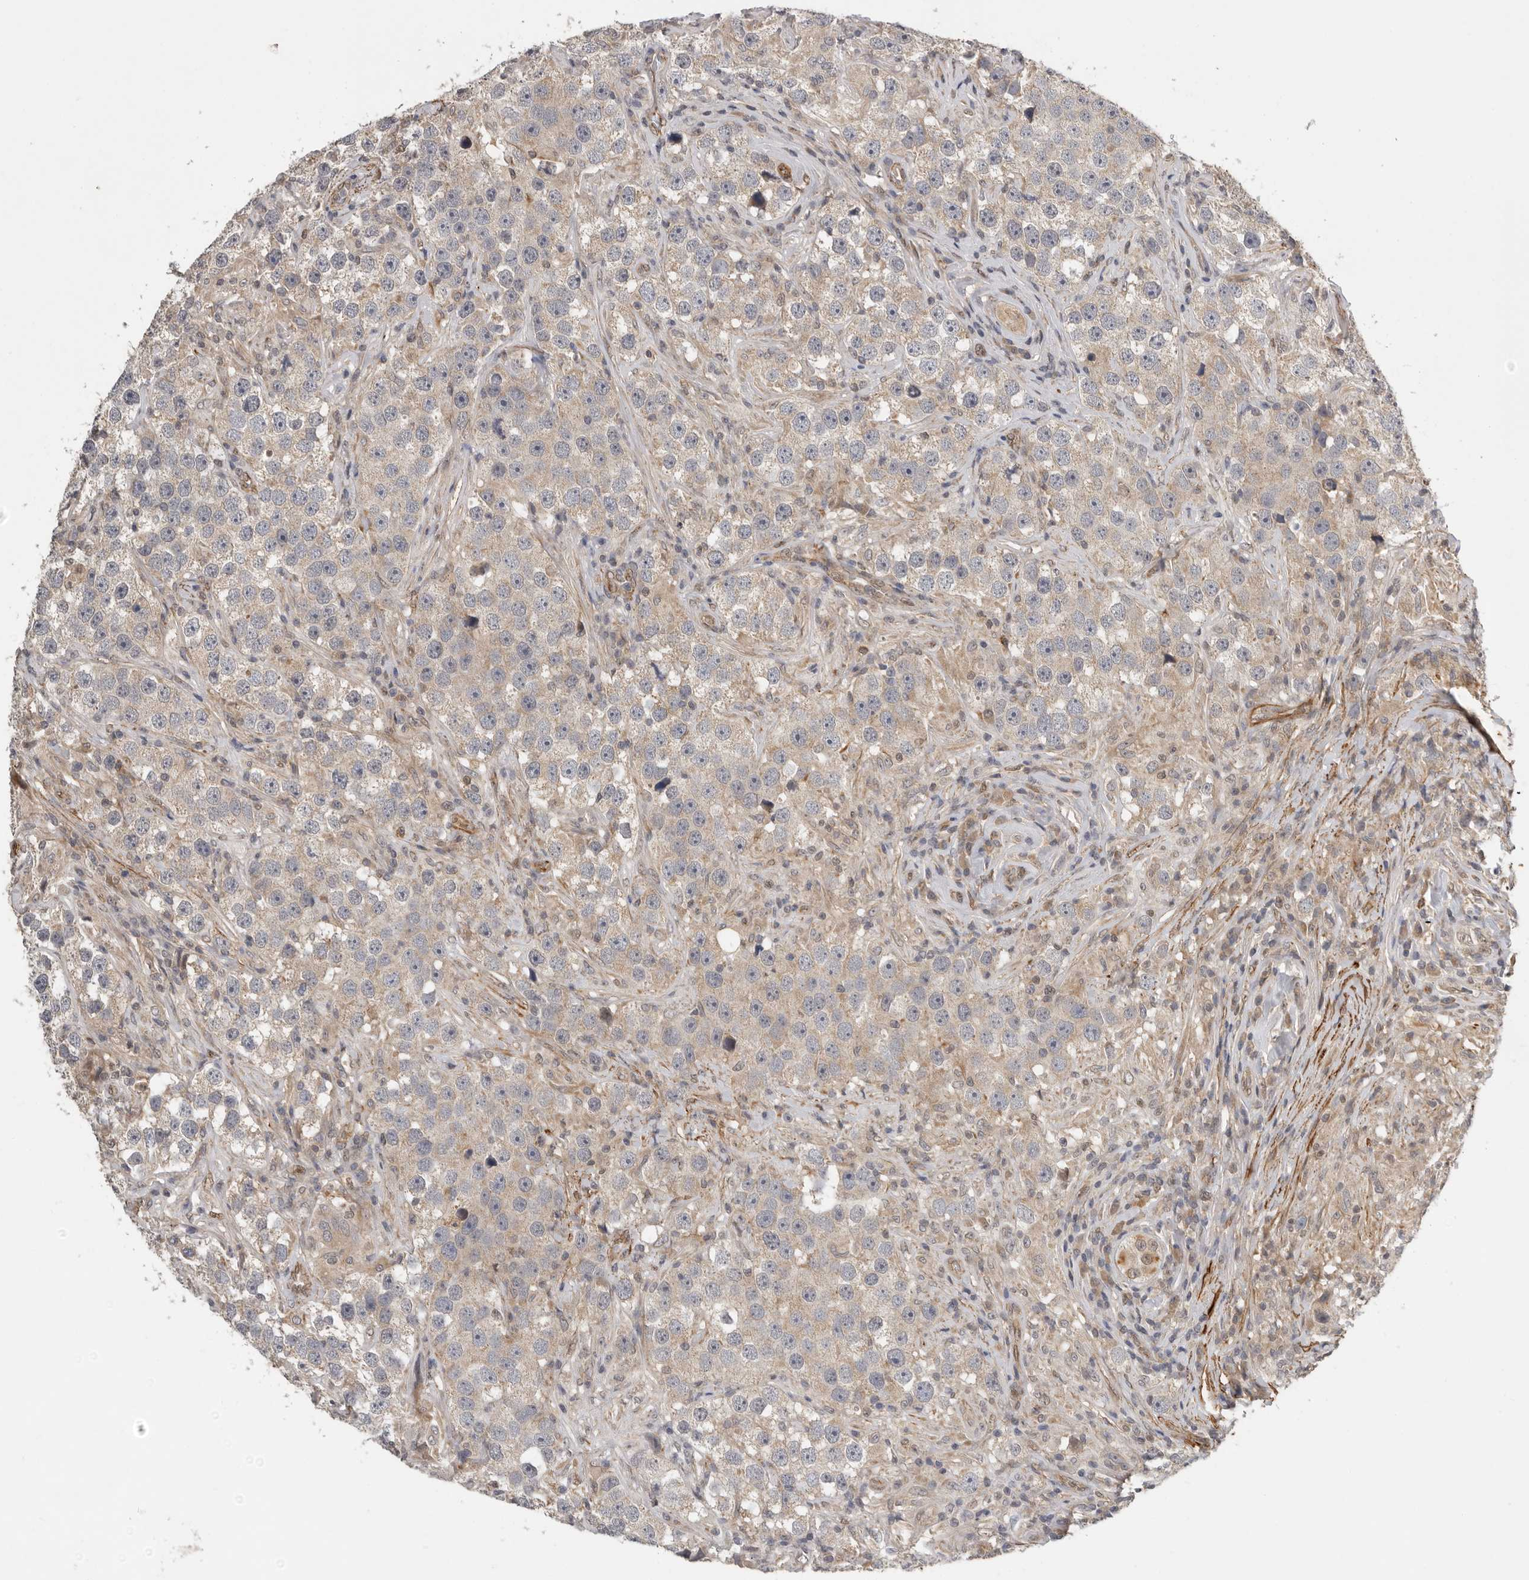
{"staining": {"intensity": "weak", "quantity": ">75%", "location": "cytoplasmic/membranous"}, "tissue": "testis cancer", "cell_type": "Tumor cells", "image_type": "cancer", "snomed": [{"axis": "morphology", "description": "Seminoma, NOS"}, {"axis": "topography", "description": "Testis"}], "caption": "Immunohistochemical staining of human testis cancer (seminoma) exhibits weak cytoplasmic/membranous protein expression in approximately >75% of tumor cells.", "gene": "RNF157", "patient": {"sex": "male", "age": 49}}